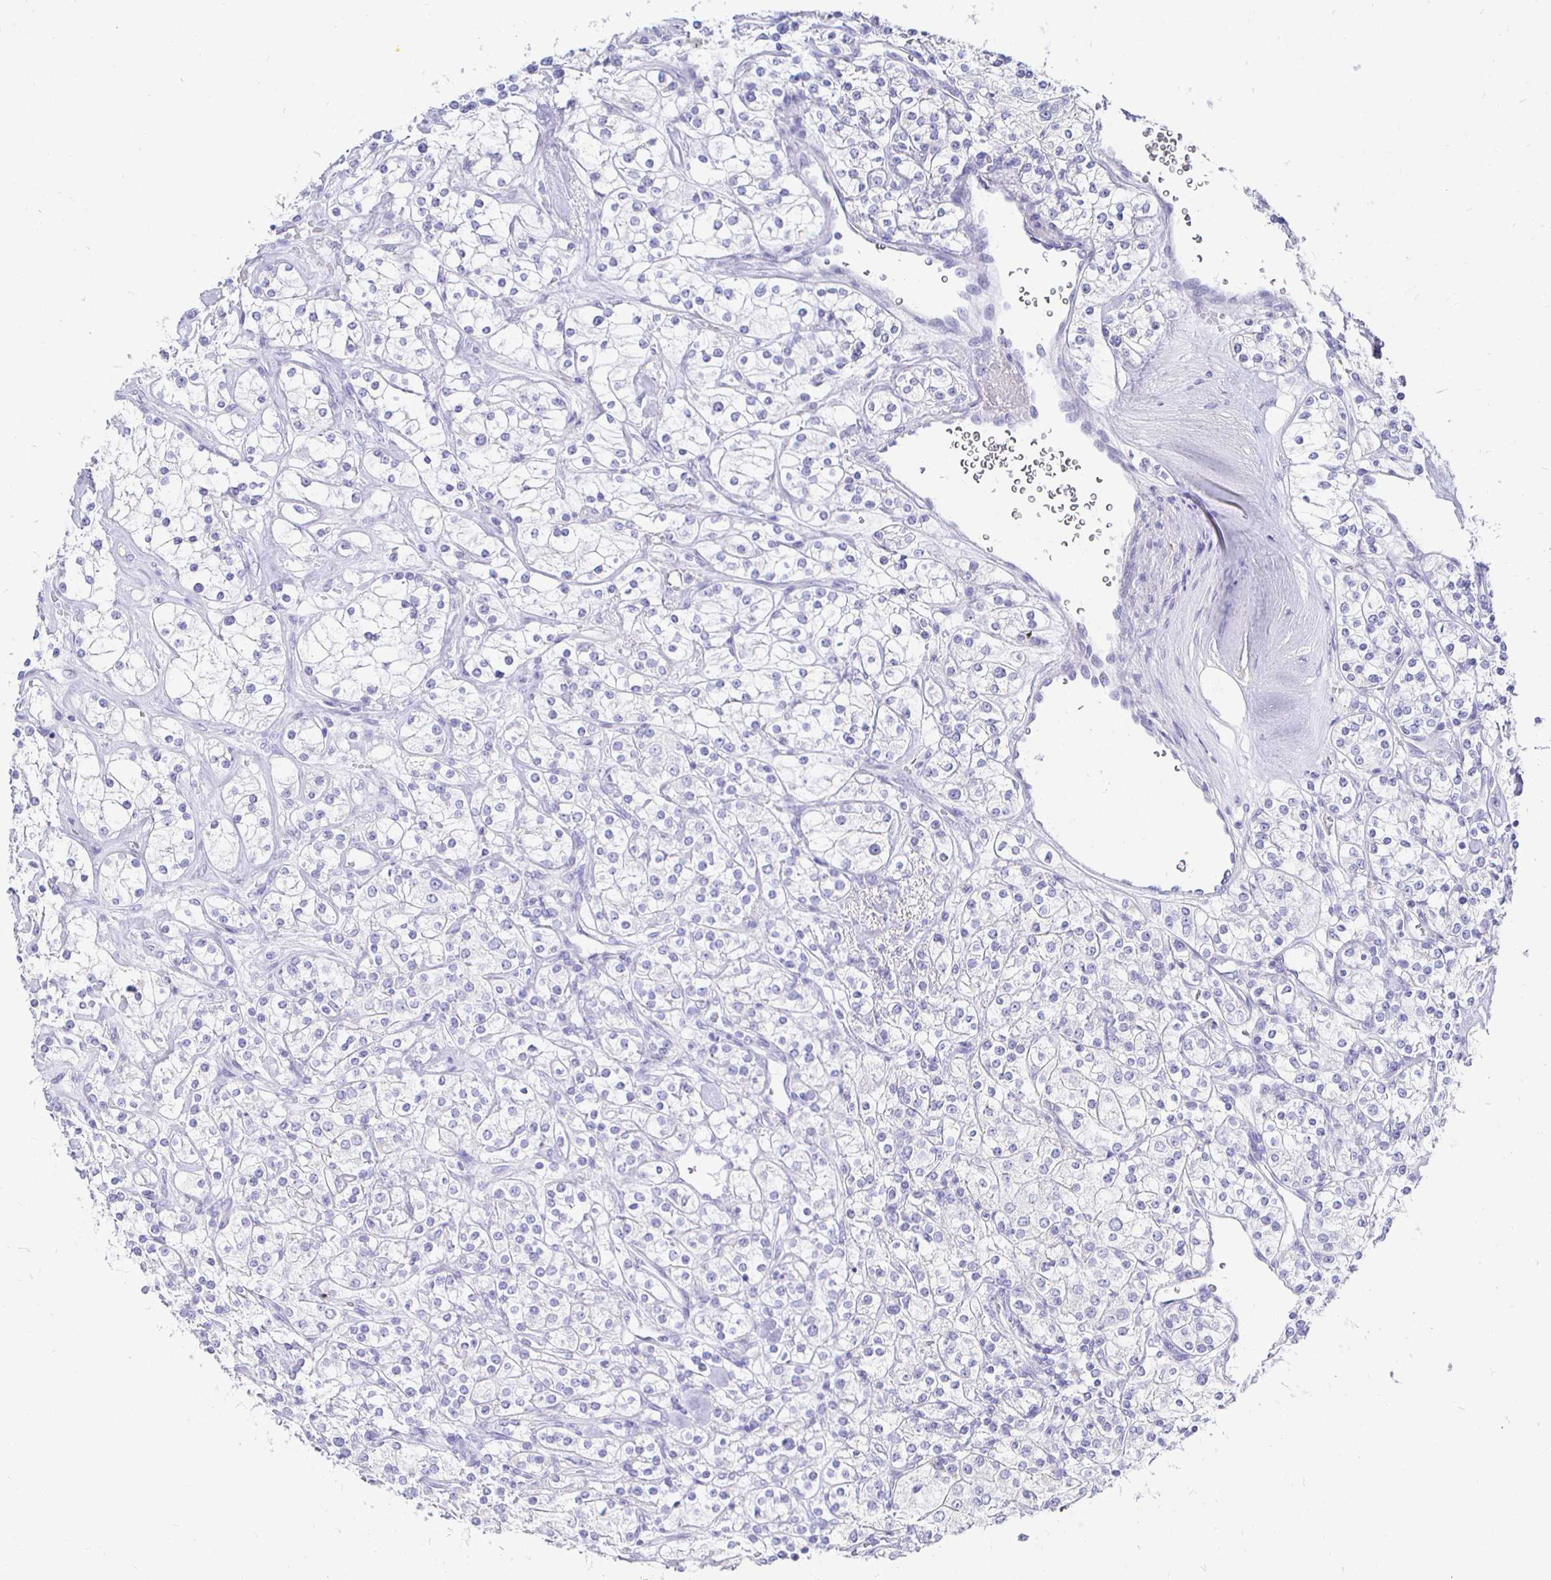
{"staining": {"intensity": "negative", "quantity": "none", "location": "none"}, "tissue": "renal cancer", "cell_type": "Tumor cells", "image_type": "cancer", "snomed": [{"axis": "morphology", "description": "Adenocarcinoma, NOS"}, {"axis": "topography", "description": "Kidney"}], "caption": "The image exhibits no staining of tumor cells in renal adenocarcinoma.", "gene": "CR2", "patient": {"sex": "male", "age": 77}}